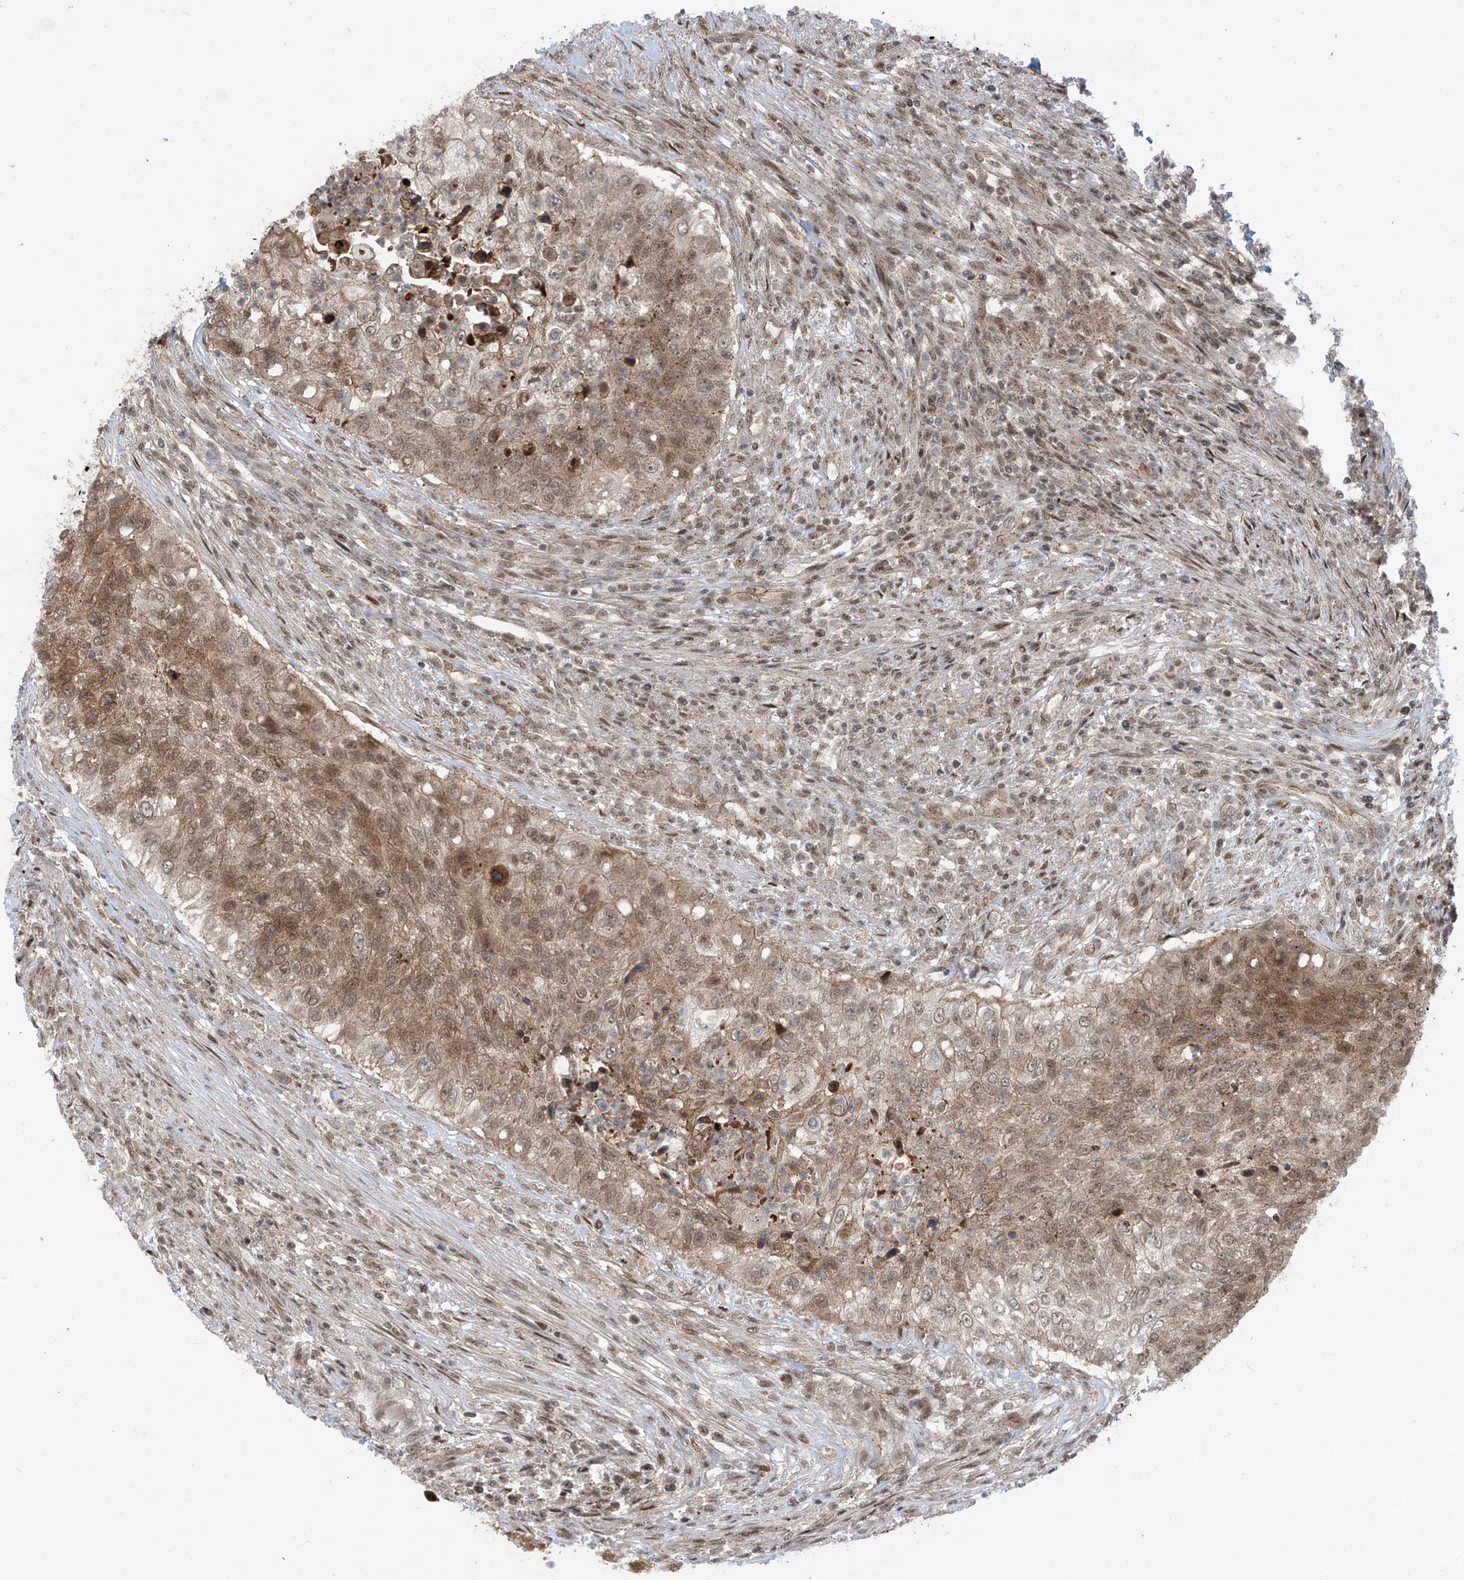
{"staining": {"intensity": "moderate", "quantity": ">75%", "location": "cytoplasmic/membranous,nuclear"}, "tissue": "urothelial cancer", "cell_type": "Tumor cells", "image_type": "cancer", "snomed": [{"axis": "morphology", "description": "Urothelial carcinoma, High grade"}, {"axis": "topography", "description": "Urinary bladder"}], "caption": "Moderate cytoplasmic/membranous and nuclear protein staining is present in approximately >75% of tumor cells in urothelial carcinoma (high-grade). (DAB = brown stain, brightfield microscopy at high magnification).", "gene": "LAGE3", "patient": {"sex": "female", "age": 60}}